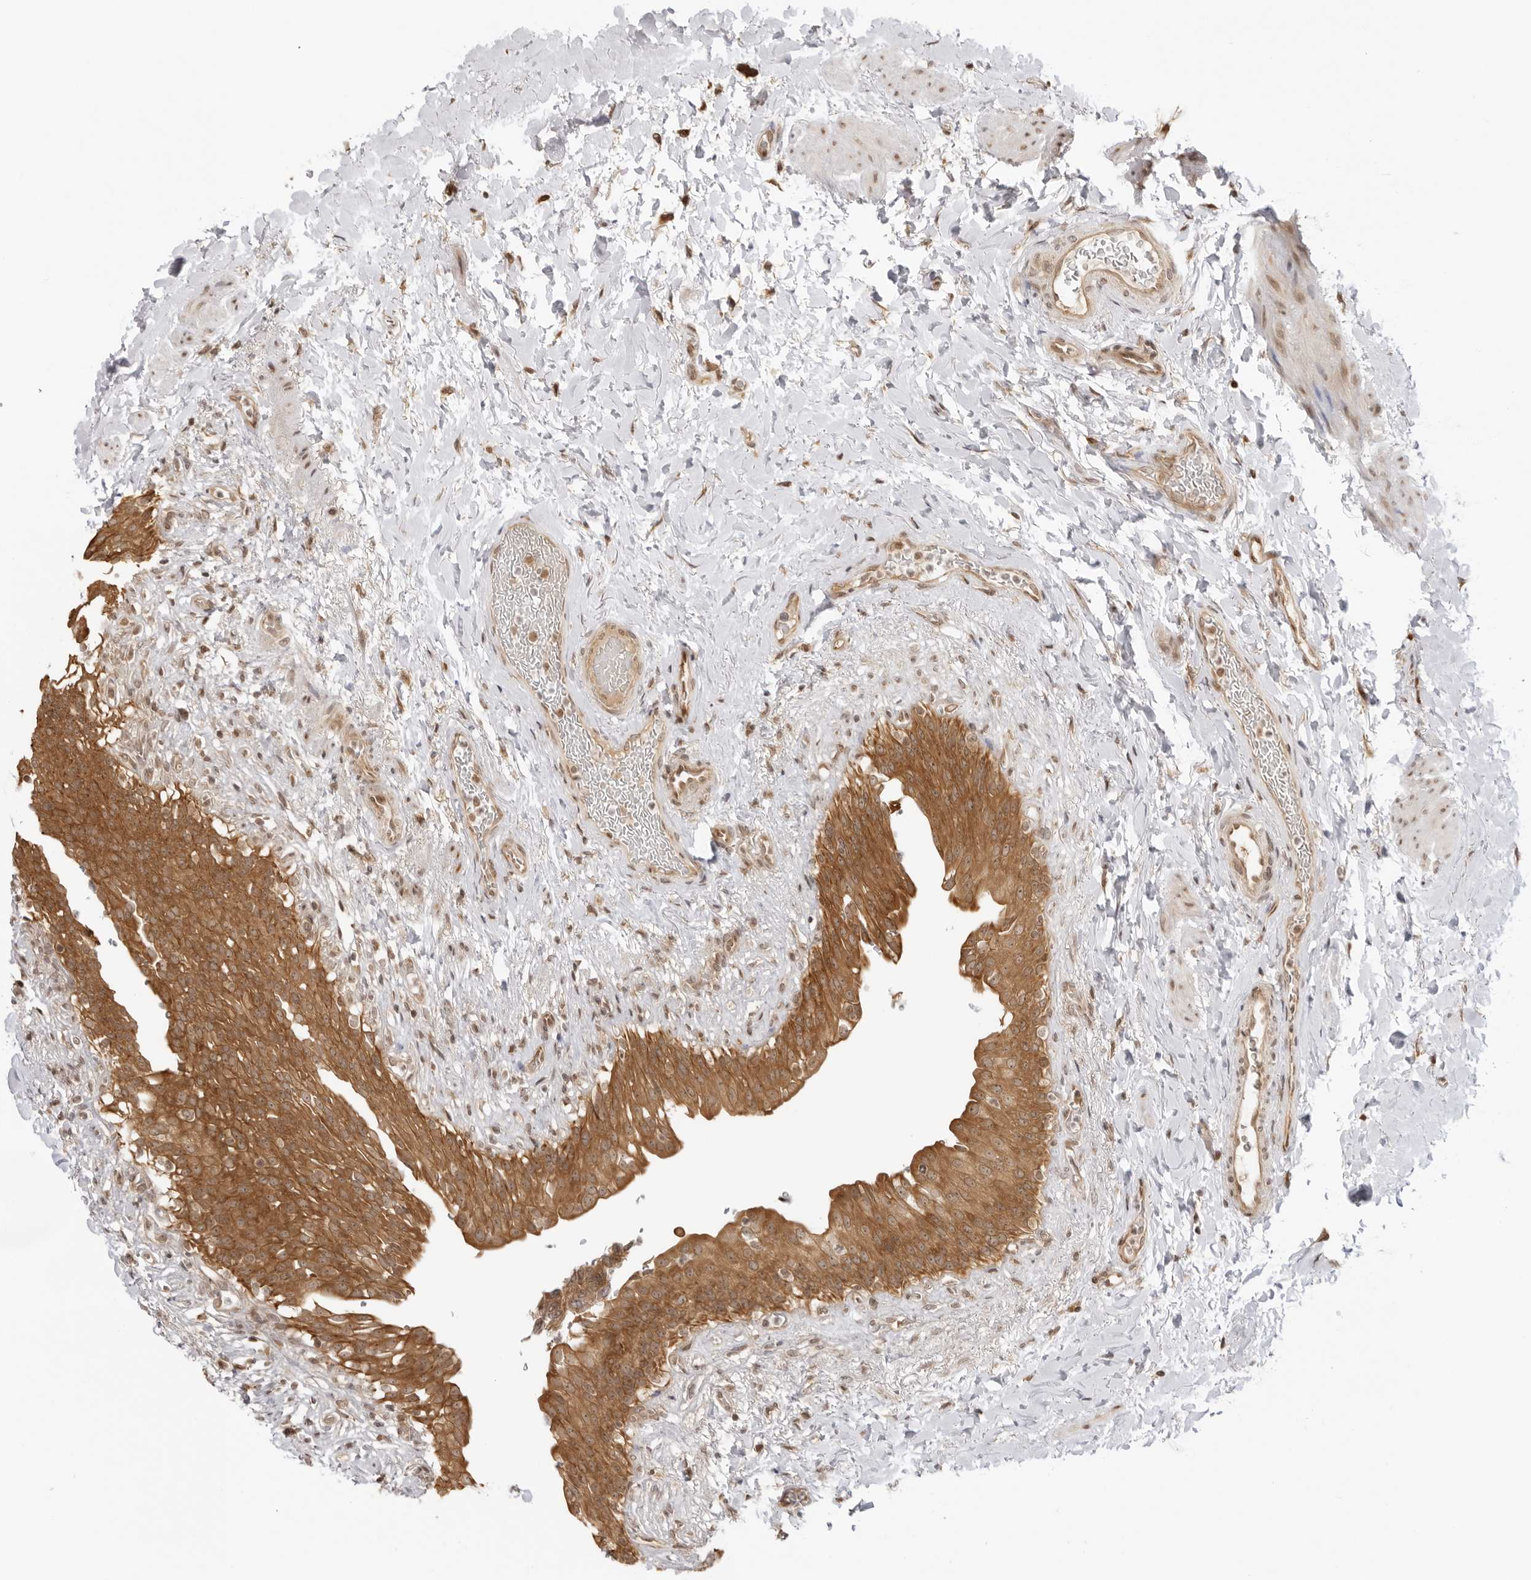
{"staining": {"intensity": "moderate", "quantity": ">75%", "location": "cytoplasmic/membranous"}, "tissue": "urinary bladder", "cell_type": "Urothelial cells", "image_type": "normal", "snomed": [{"axis": "morphology", "description": "Normal tissue, NOS"}, {"axis": "topography", "description": "Urinary bladder"}], "caption": "Unremarkable urinary bladder exhibits moderate cytoplasmic/membranous positivity in approximately >75% of urothelial cells The staining was performed using DAB, with brown indicating positive protein expression. Nuclei are stained blue with hematoxylin..", "gene": "PRRC2C", "patient": {"sex": "female", "age": 60}}